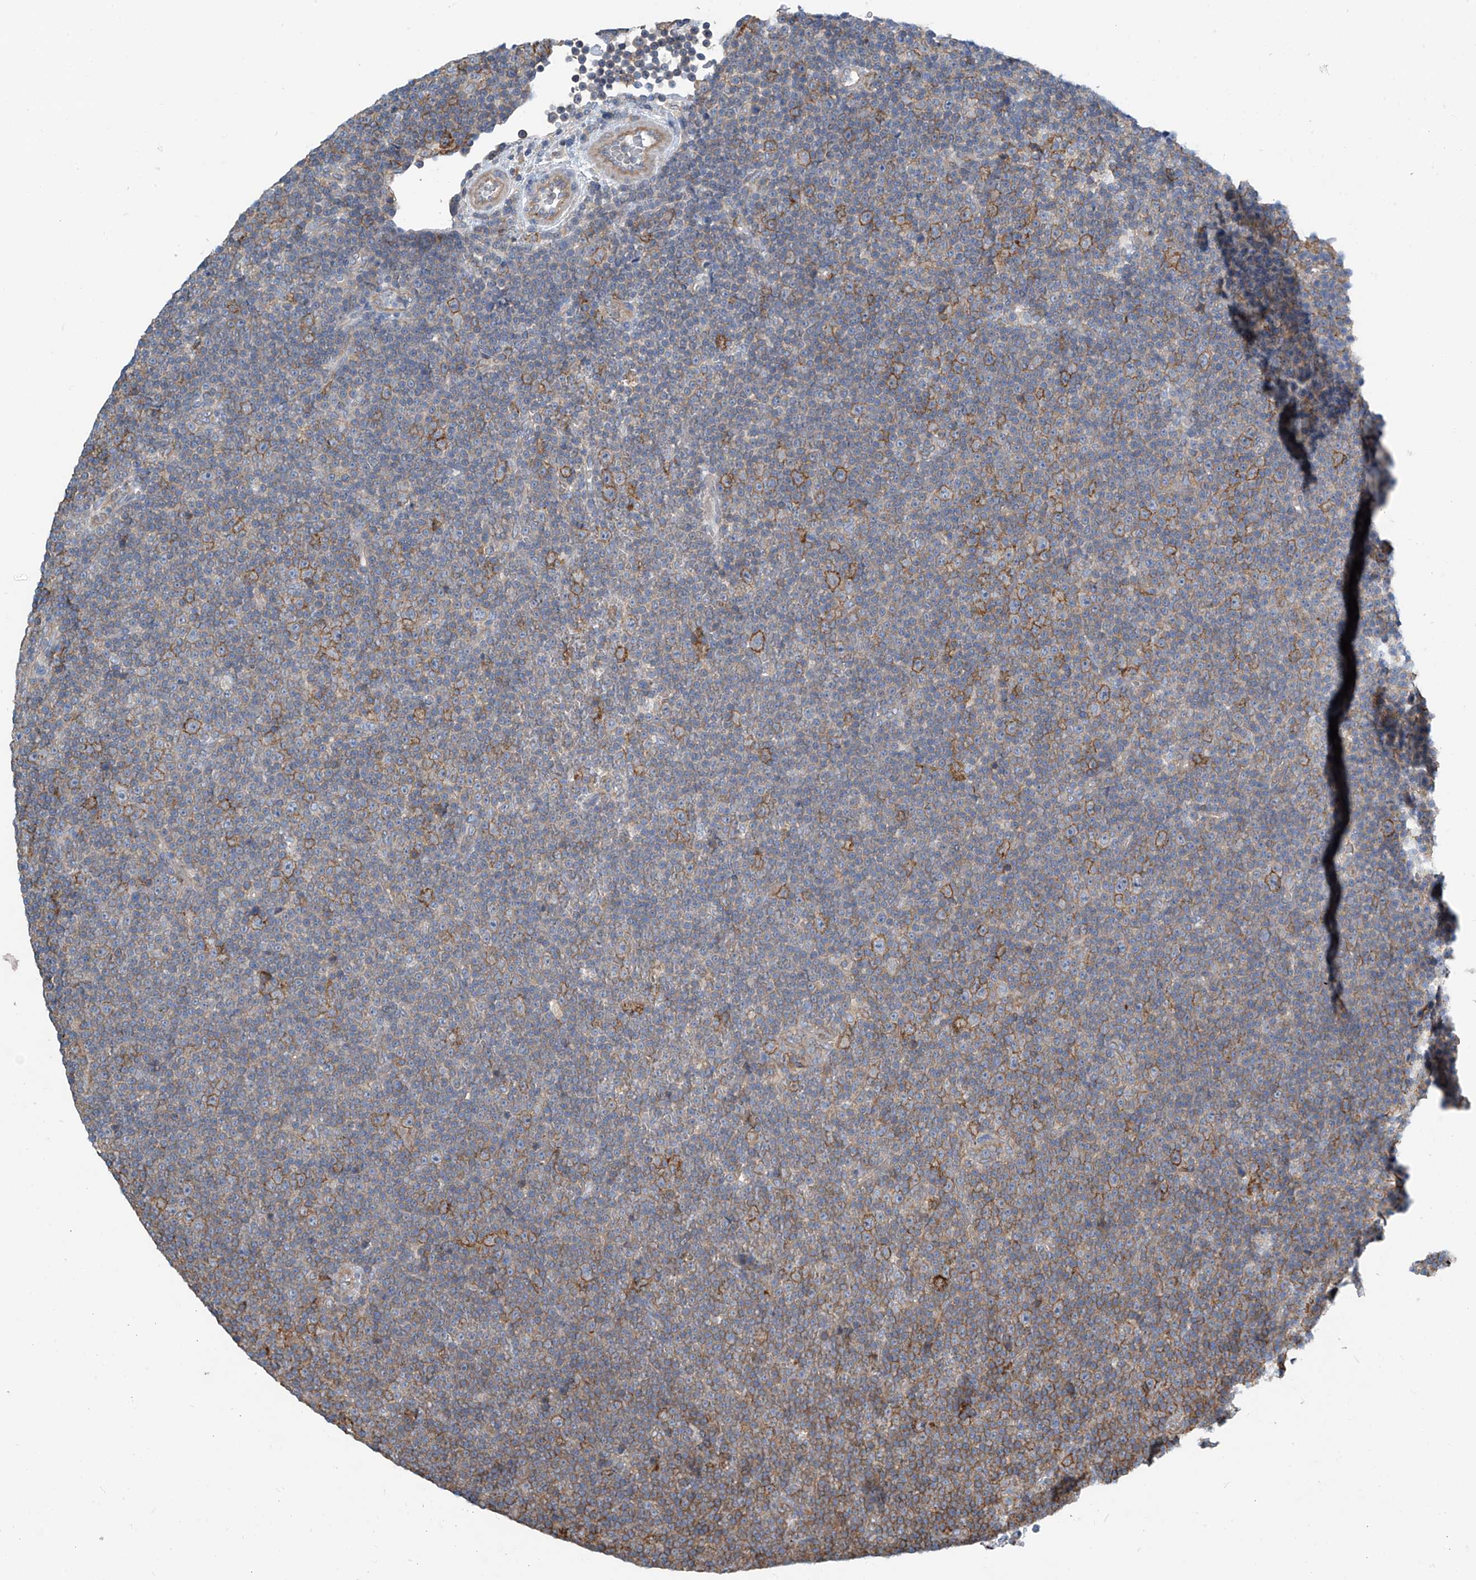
{"staining": {"intensity": "moderate", "quantity": "<25%", "location": "cytoplasmic/membranous"}, "tissue": "lymphoma", "cell_type": "Tumor cells", "image_type": "cancer", "snomed": [{"axis": "morphology", "description": "Malignant lymphoma, non-Hodgkin's type, Low grade"}, {"axis": "topography", "description": "Lymph node"}], "caption": "Immunohistochemistry (IHC) staining of lymphoma, which exhibits low levels of moderate cytoplasmic/membranous expression in about <25% of tumor cells indicating moderate cytoplasmic/membranous protein positivity. The staining was performed using DAB (3,3'-diaminobenzidine) (brown) for protein detection and nuclei were counterstained in hematoxylin (blue).", "gene": "SLC1A5", "patient": {"sex": "female", "age": 67}}